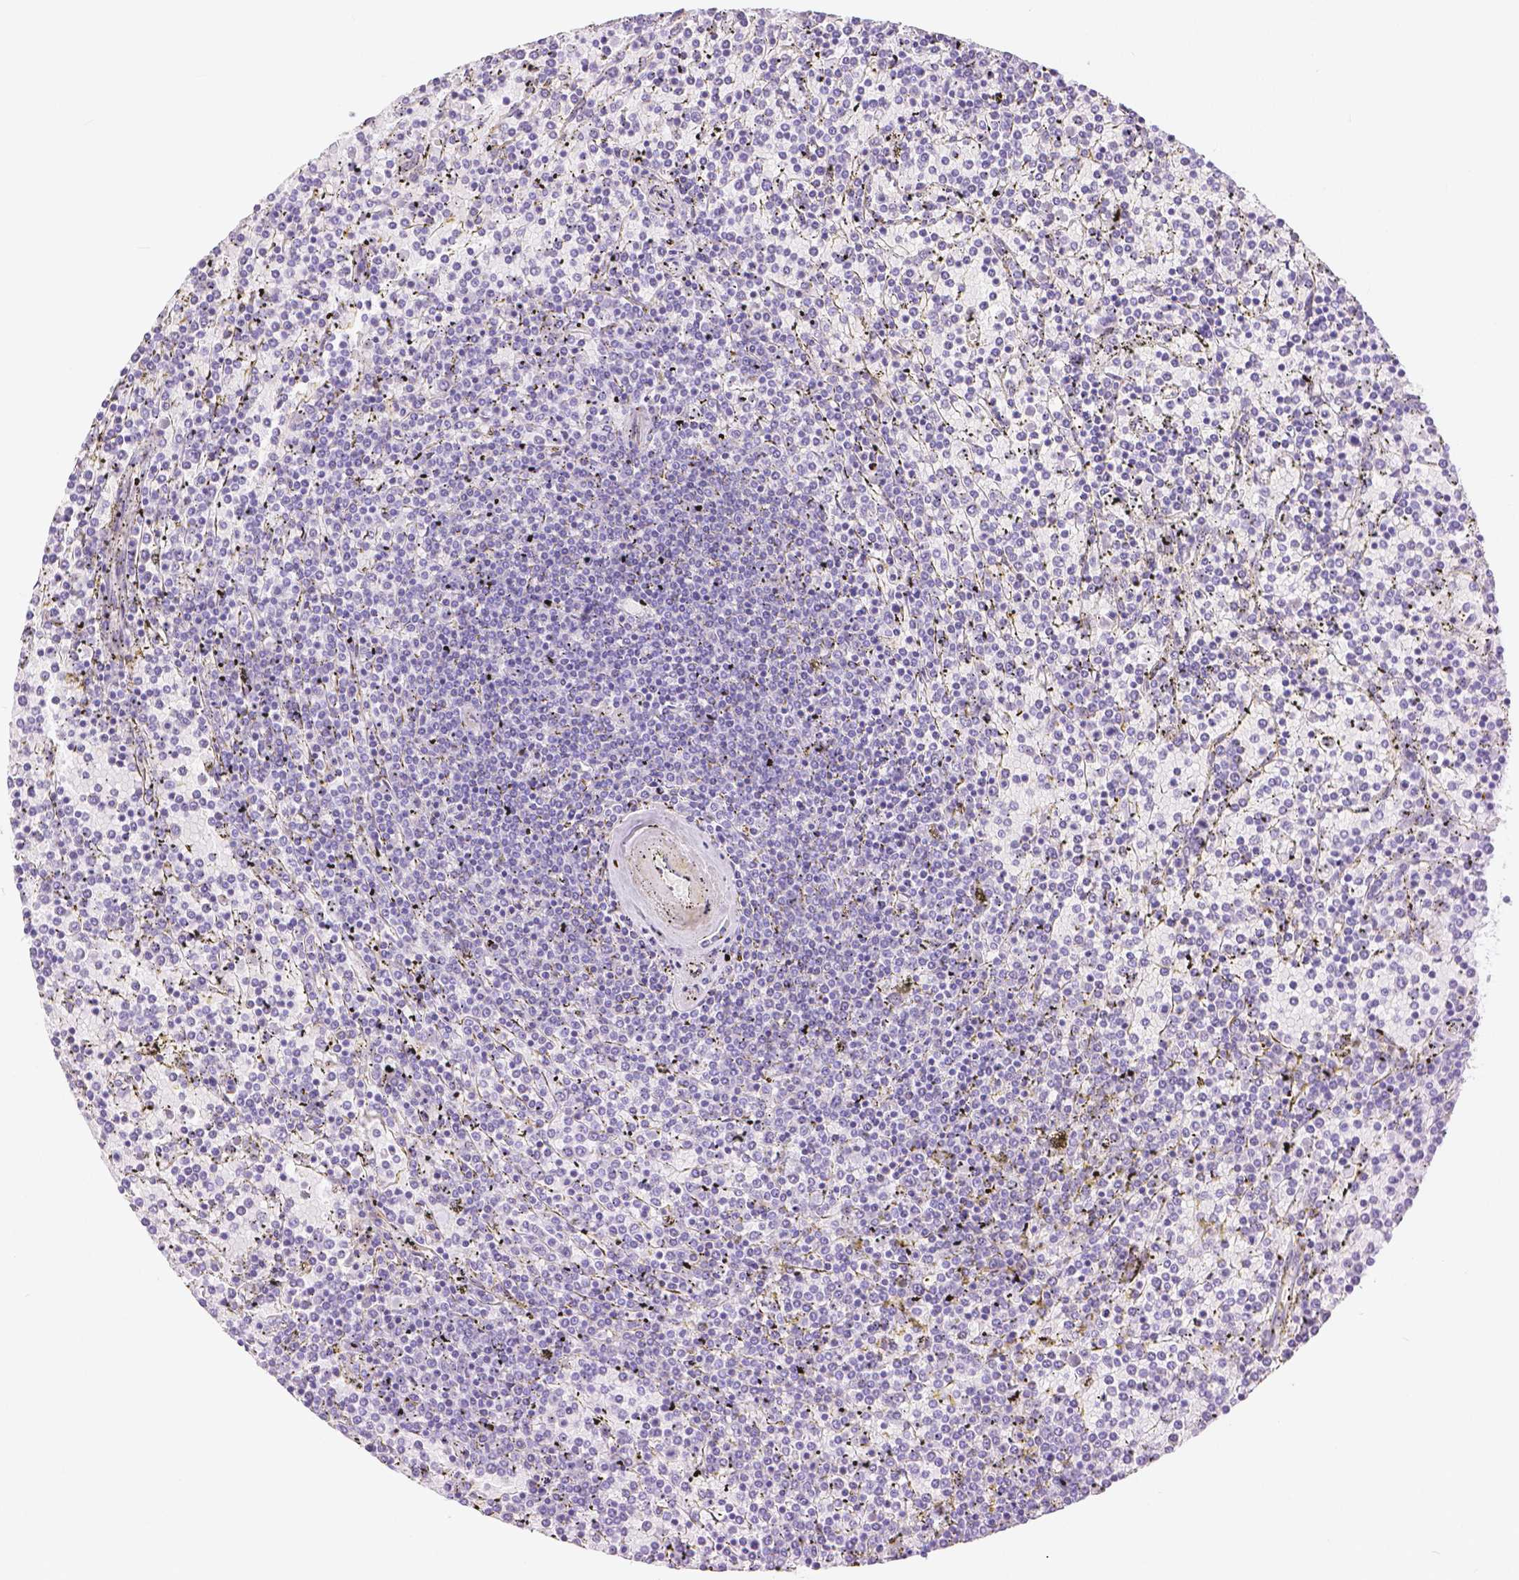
{"staining": {"intensity": "negative", "quantity": "none", "location": "none"}, "tissue": "lymphoma", "cell_type": "Tumor cells", "image_type": "cancer", "snomed": [{"axis": "morphology", "description": "Malignant lymphoma, non-Hodgkin's type, Low grade"}, {"axis": "topography", "description": "Spleen"}], "caption": "The micrograph shows no significant expression in tumor cells of lymphoma.", "gene": "SLC27A5", "patient": {"sex": "female", "age": 77}}